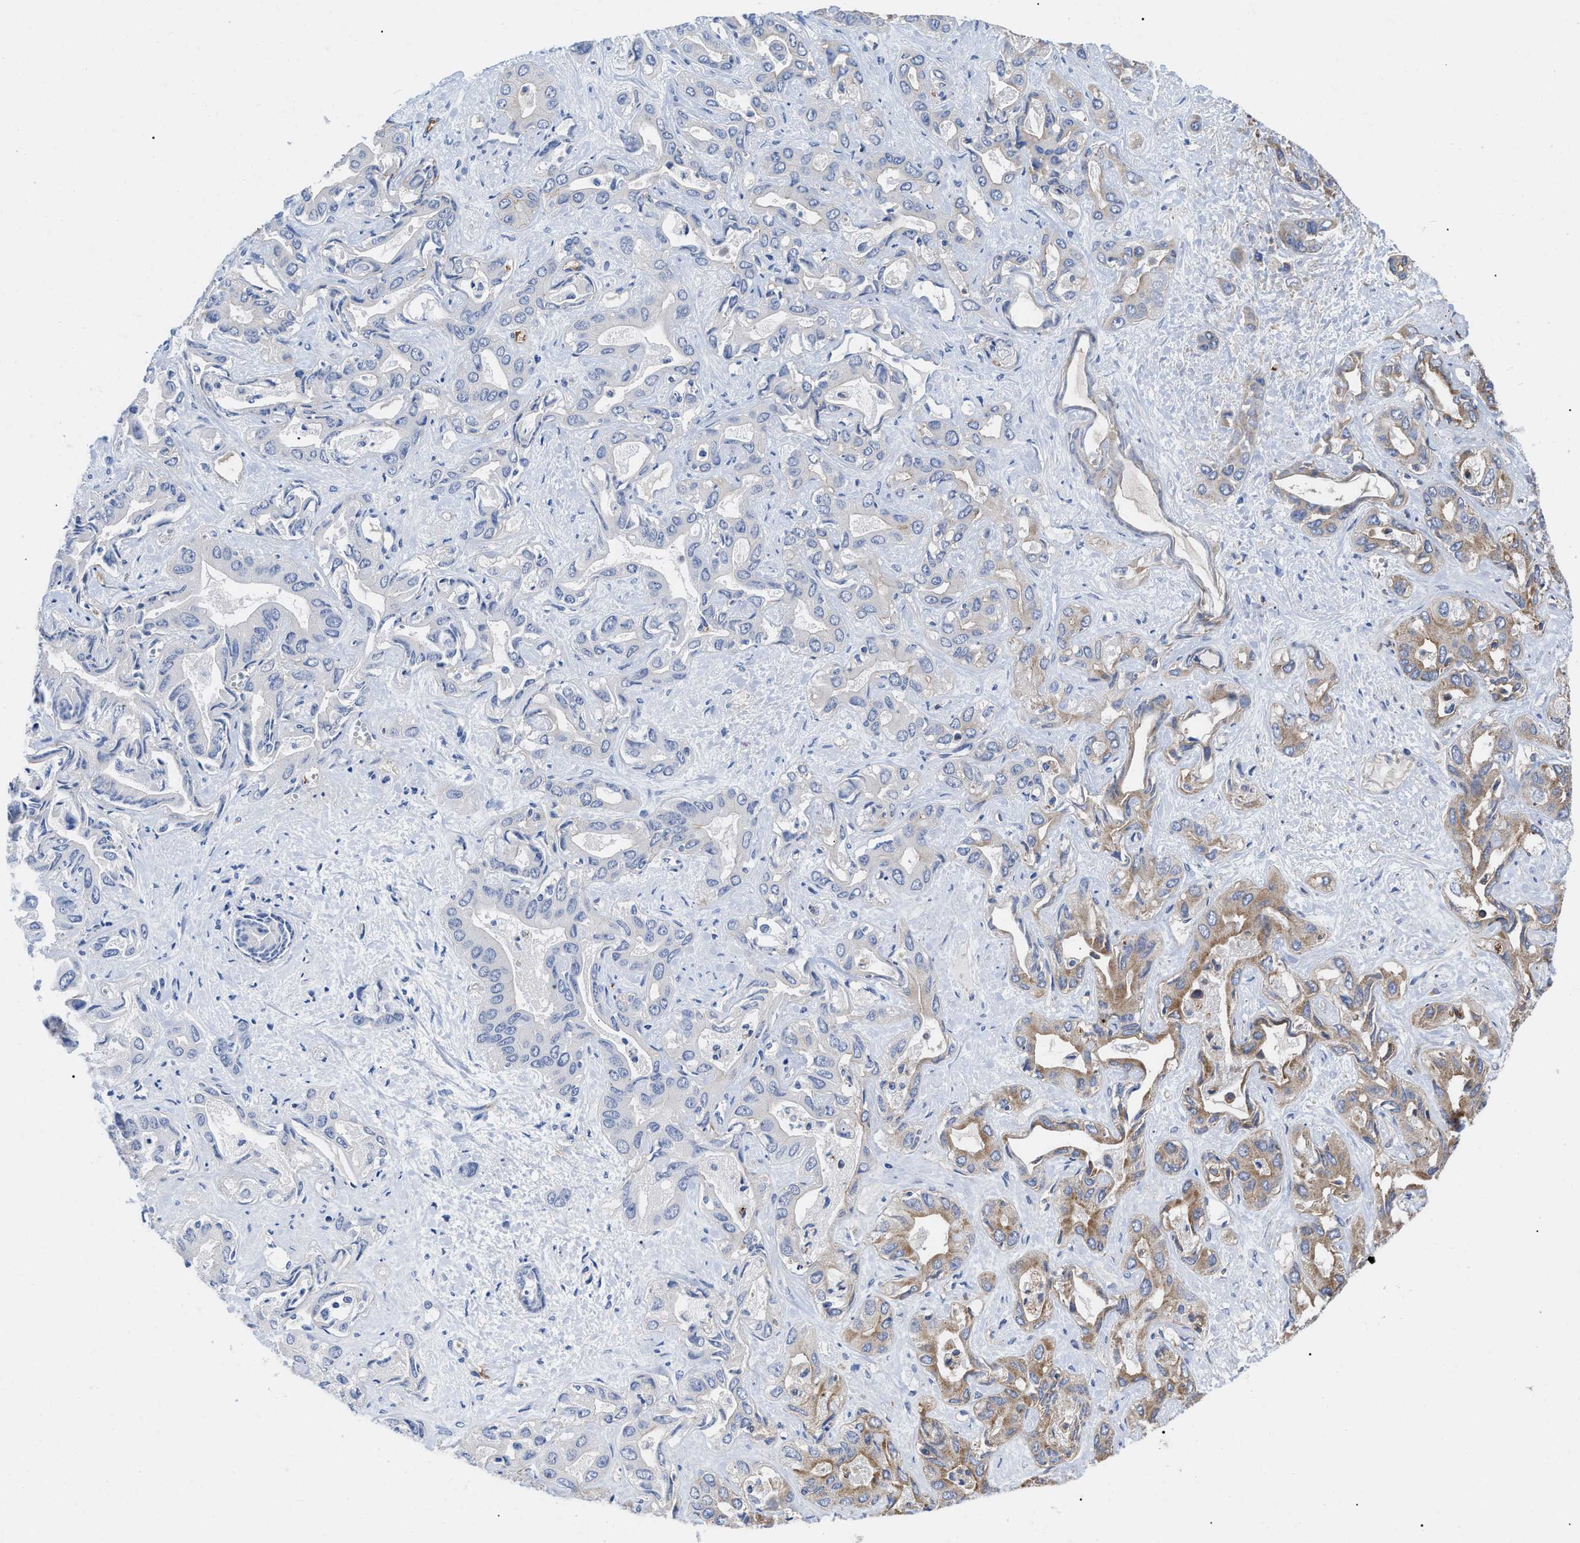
{"staining": {"intensity": "moderate", "quantity": "25%-75%", "location": "cytoplasmic/membranous"}, "tissue": "liver cancer", "cell_type": "Tumor cells", "image_type": "cancer", "snomed": [{"axis": "morphology", "description": "Cholangiocarcinoma"}, {"axis": "topography", "description": "Liver"}], "caption": "A histopathology image of human liver cancer (cholangiocarcinoma) stained for a protein demonstrates moderate cytoplasmic/membranous brown staining in tumor cells.", "gene": "FAM171A2", "patient": {"sex": "female", "age": 52}}